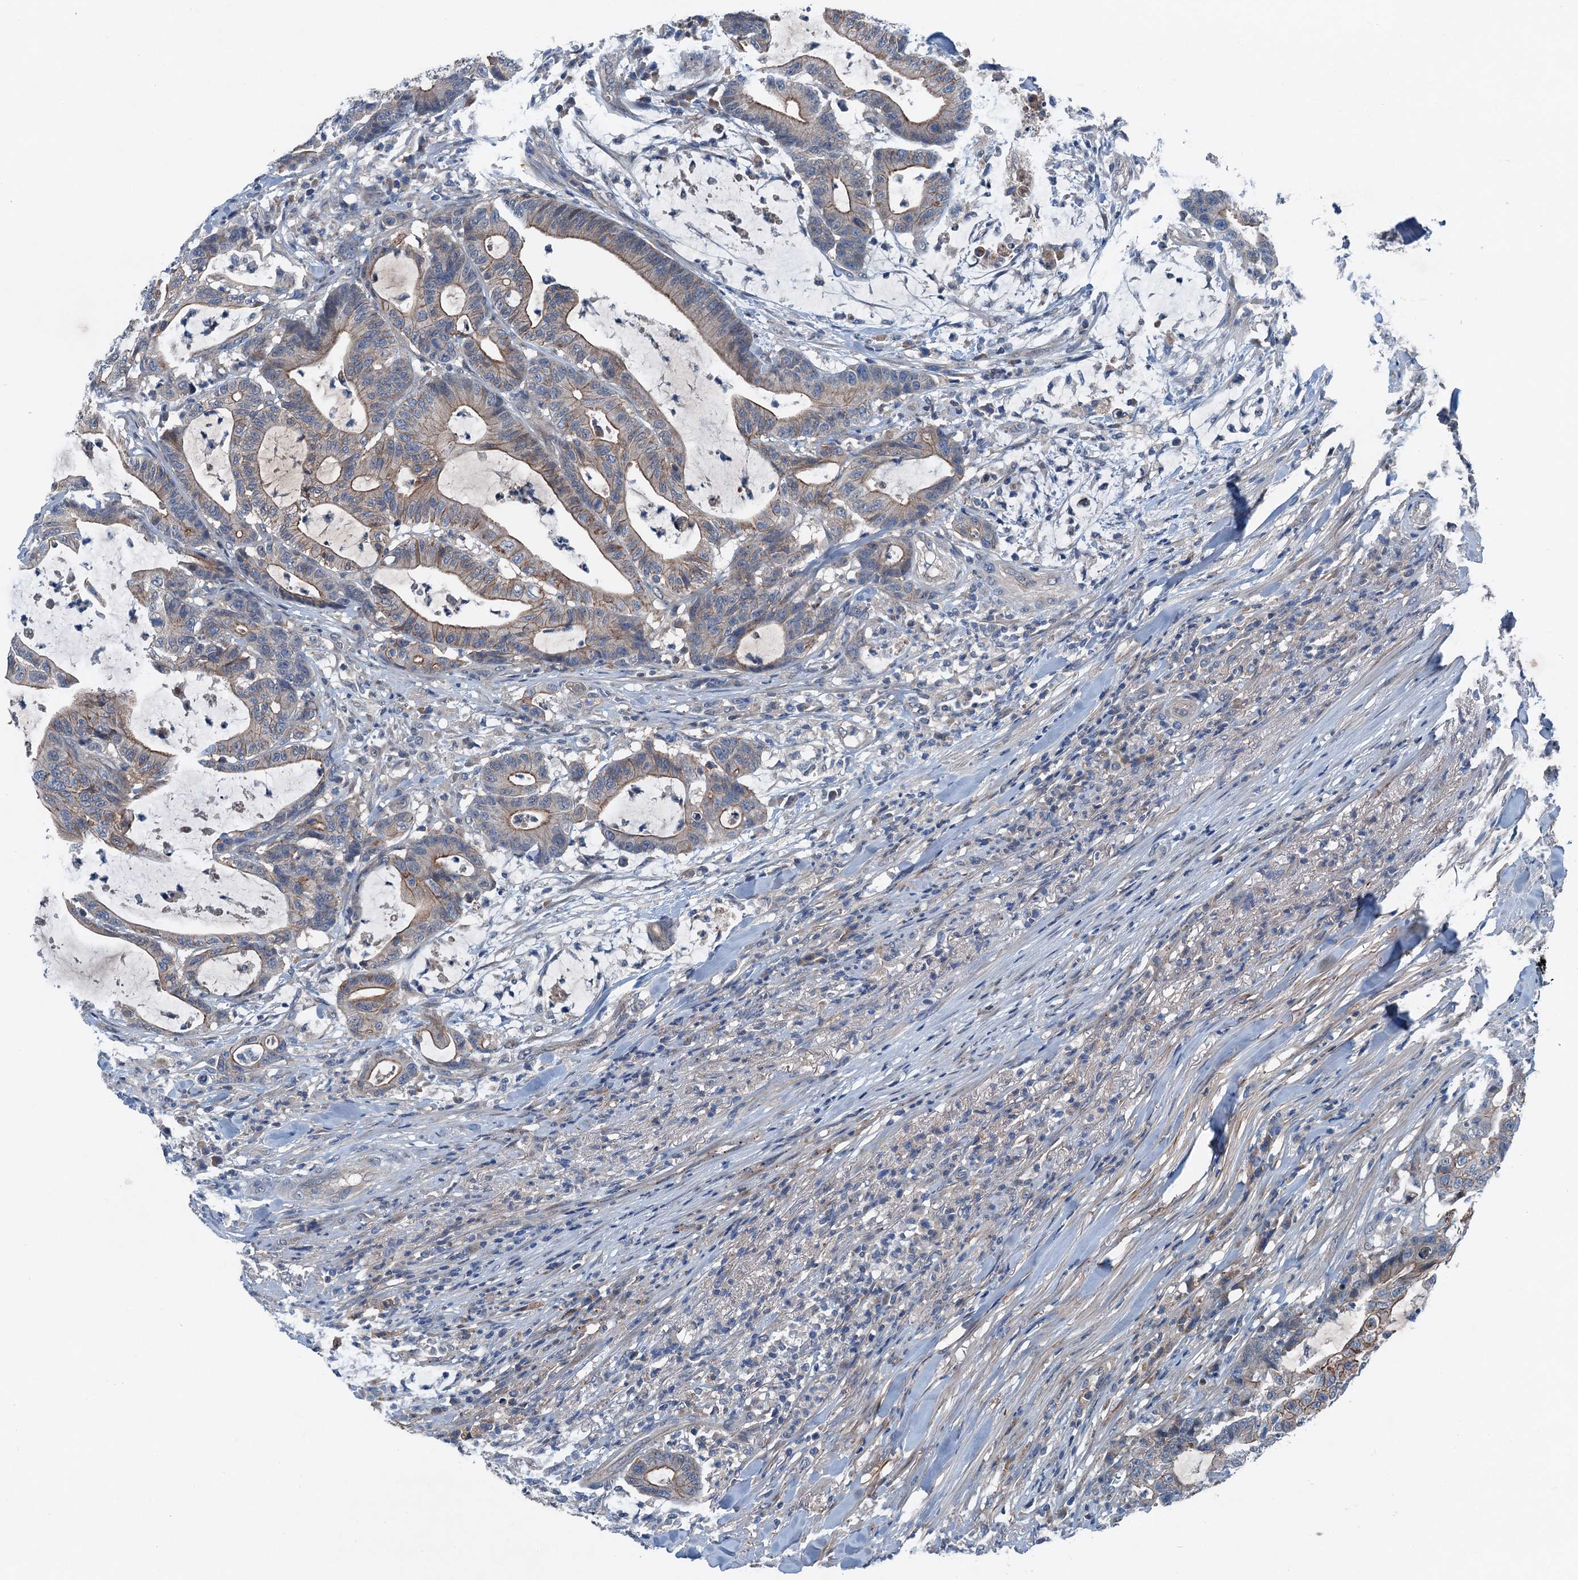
{"staining": {"intensity": "moderate", "quantity": "25%-75%", "location": "cytoplasmic/membranous"}, "tissue": "colorectal cancer", "cell_type": "Tumor cells", "image_type": "cancer", "snomed": [{"axis": "morphology", "description": "Adenocarcinoma, NOS"}, {"axis": "topography", "description": "Colon"}], "caption": "Protein expression analysis of human colorectal adenocarcinoma reveals moderate cytoplasmic/membranous staining in approximately 25%-75% of tumor cells.", "gene": "SLC2A10", "patient": {"sex": "female", "age": 84}}